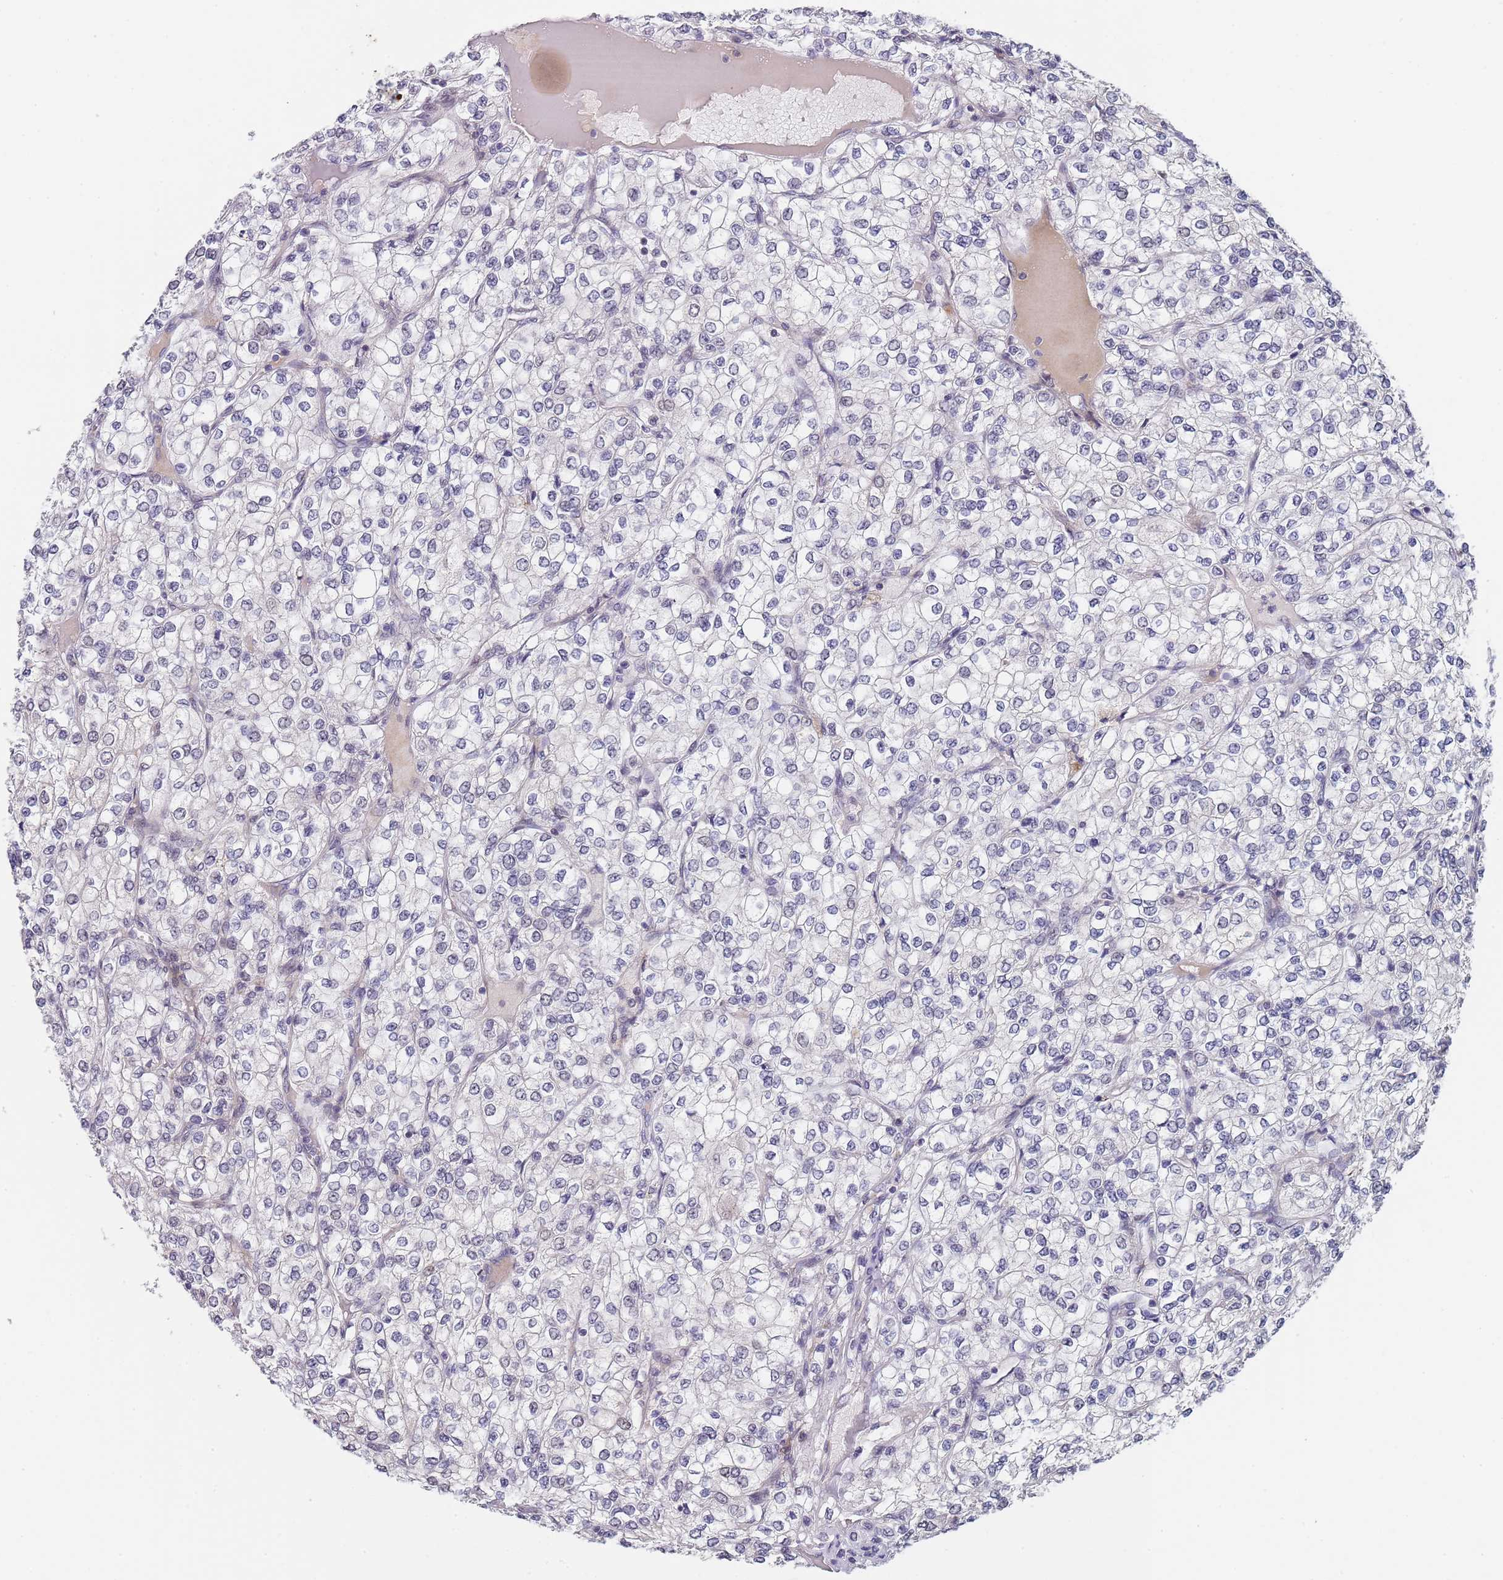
{"staining": {"intensity": "negative", "quantity": "none", "location": "none"}, "tissue": "renal cancer", "cell_type": "Tumor cells", "image_type": "cancer", "snomed": [{"axis": "morphology", "description": "Adenocarcinoma, NOS"}, {"axis": "topography", "description": "Kidney"}], "caption": "This is a photomicrograph of immunohistochemistry staining of renal cancer, which shows no positivity in tumor cells. (DAB immunohistochemistry (IHC) with hematoxylin counter stain).", "gene": "PLCL2", "patient": {"sex": "male", "age": 80}}